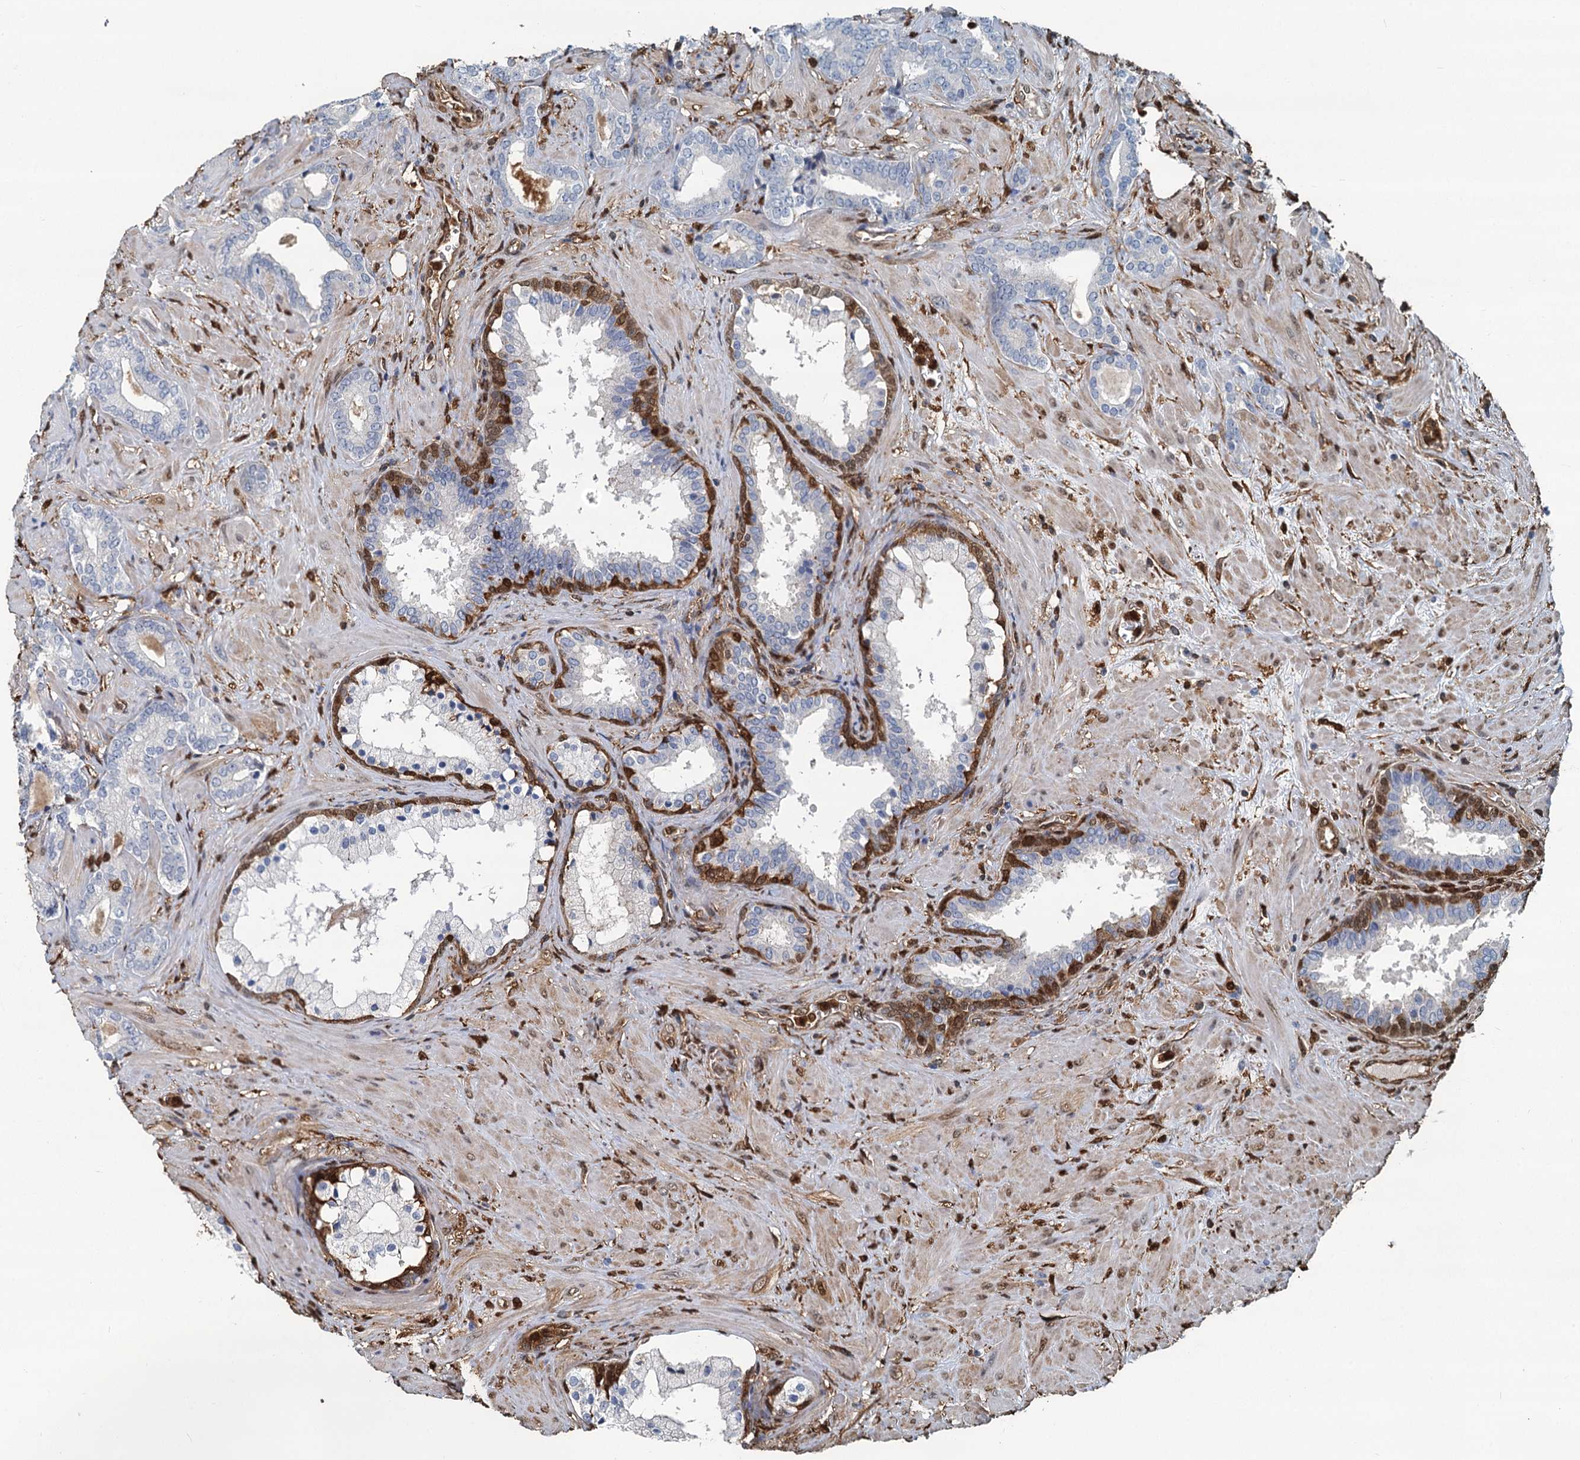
{"staining": {"intensity": "negative", "quantity": "none", "location": "none"}, "tissue": "prostate cancer", "cell_type": "Tumor cells", "image_type": "cancer", "snomed": [{"axis": "morphology", "description": "Adenocarcinoma, High grade"}, {"axis": "topography", "description": "Prostate"}], "caption": "DAB (3,3'-diaminobenzidine) immunohistochemical staining of human prostate high-grade adenocarcinoma displays no significant expression in tumor cells.", "gene": "S100A6", "patient": {"sex": "male", "age": 64}}